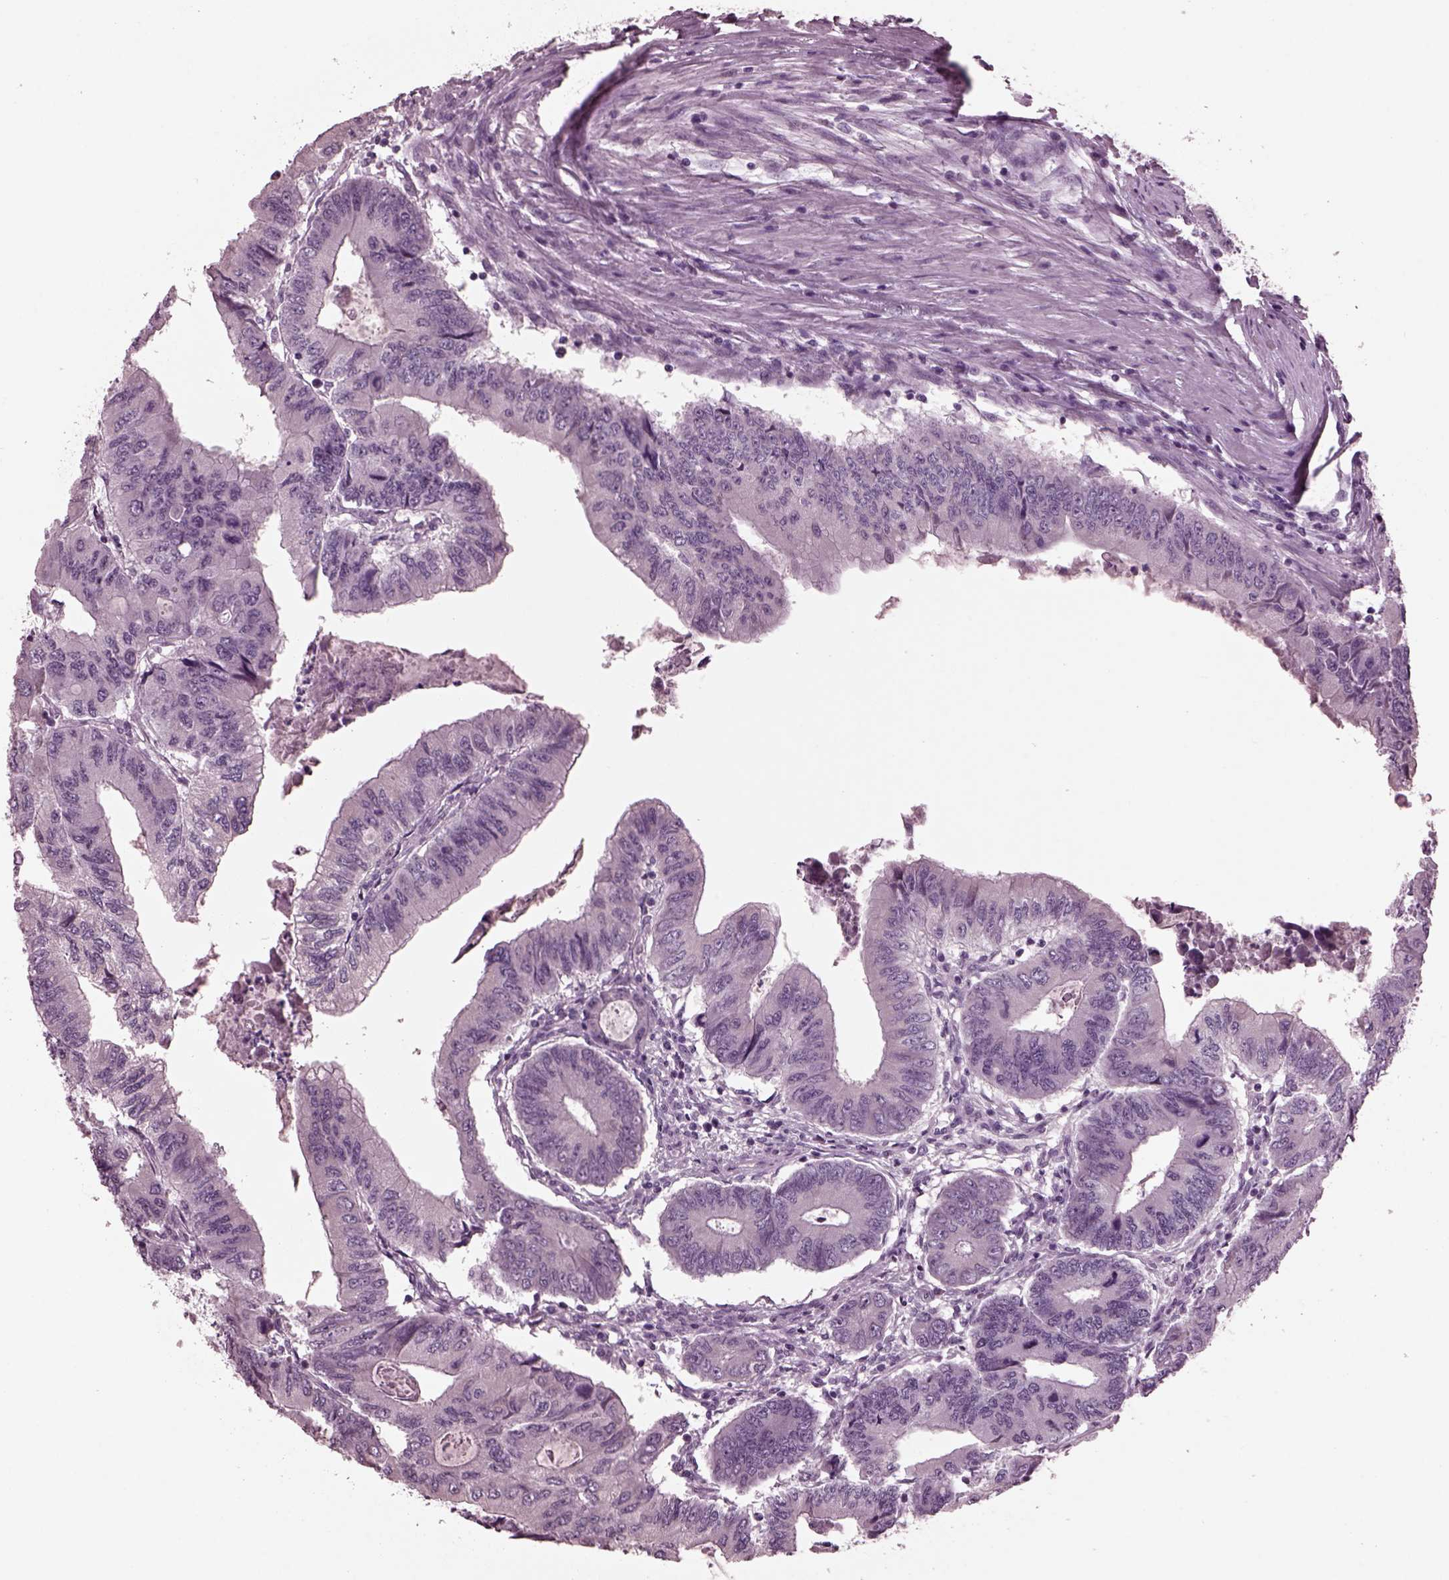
{"staining": {"intensity": "negative", "quantity": "none", "location": "none"}, "tissue": "colorectal cancer", "cell_type": "Tumor cells", "image_type": "cancer", "snomed": [{"axis": "morphology", "description": "Adenocarcinoma, NOS"}, {"axis": "topography", "description": "Colon"}], "caption": "Immunohistochemistry (IHC) micrograph of human colorectal adenocarcinoma stained for a protein (brown), which demonstrates no positivity in tumor cells.", "gene": "MIB2", "patient": {"sex": "male", "age": 53}}